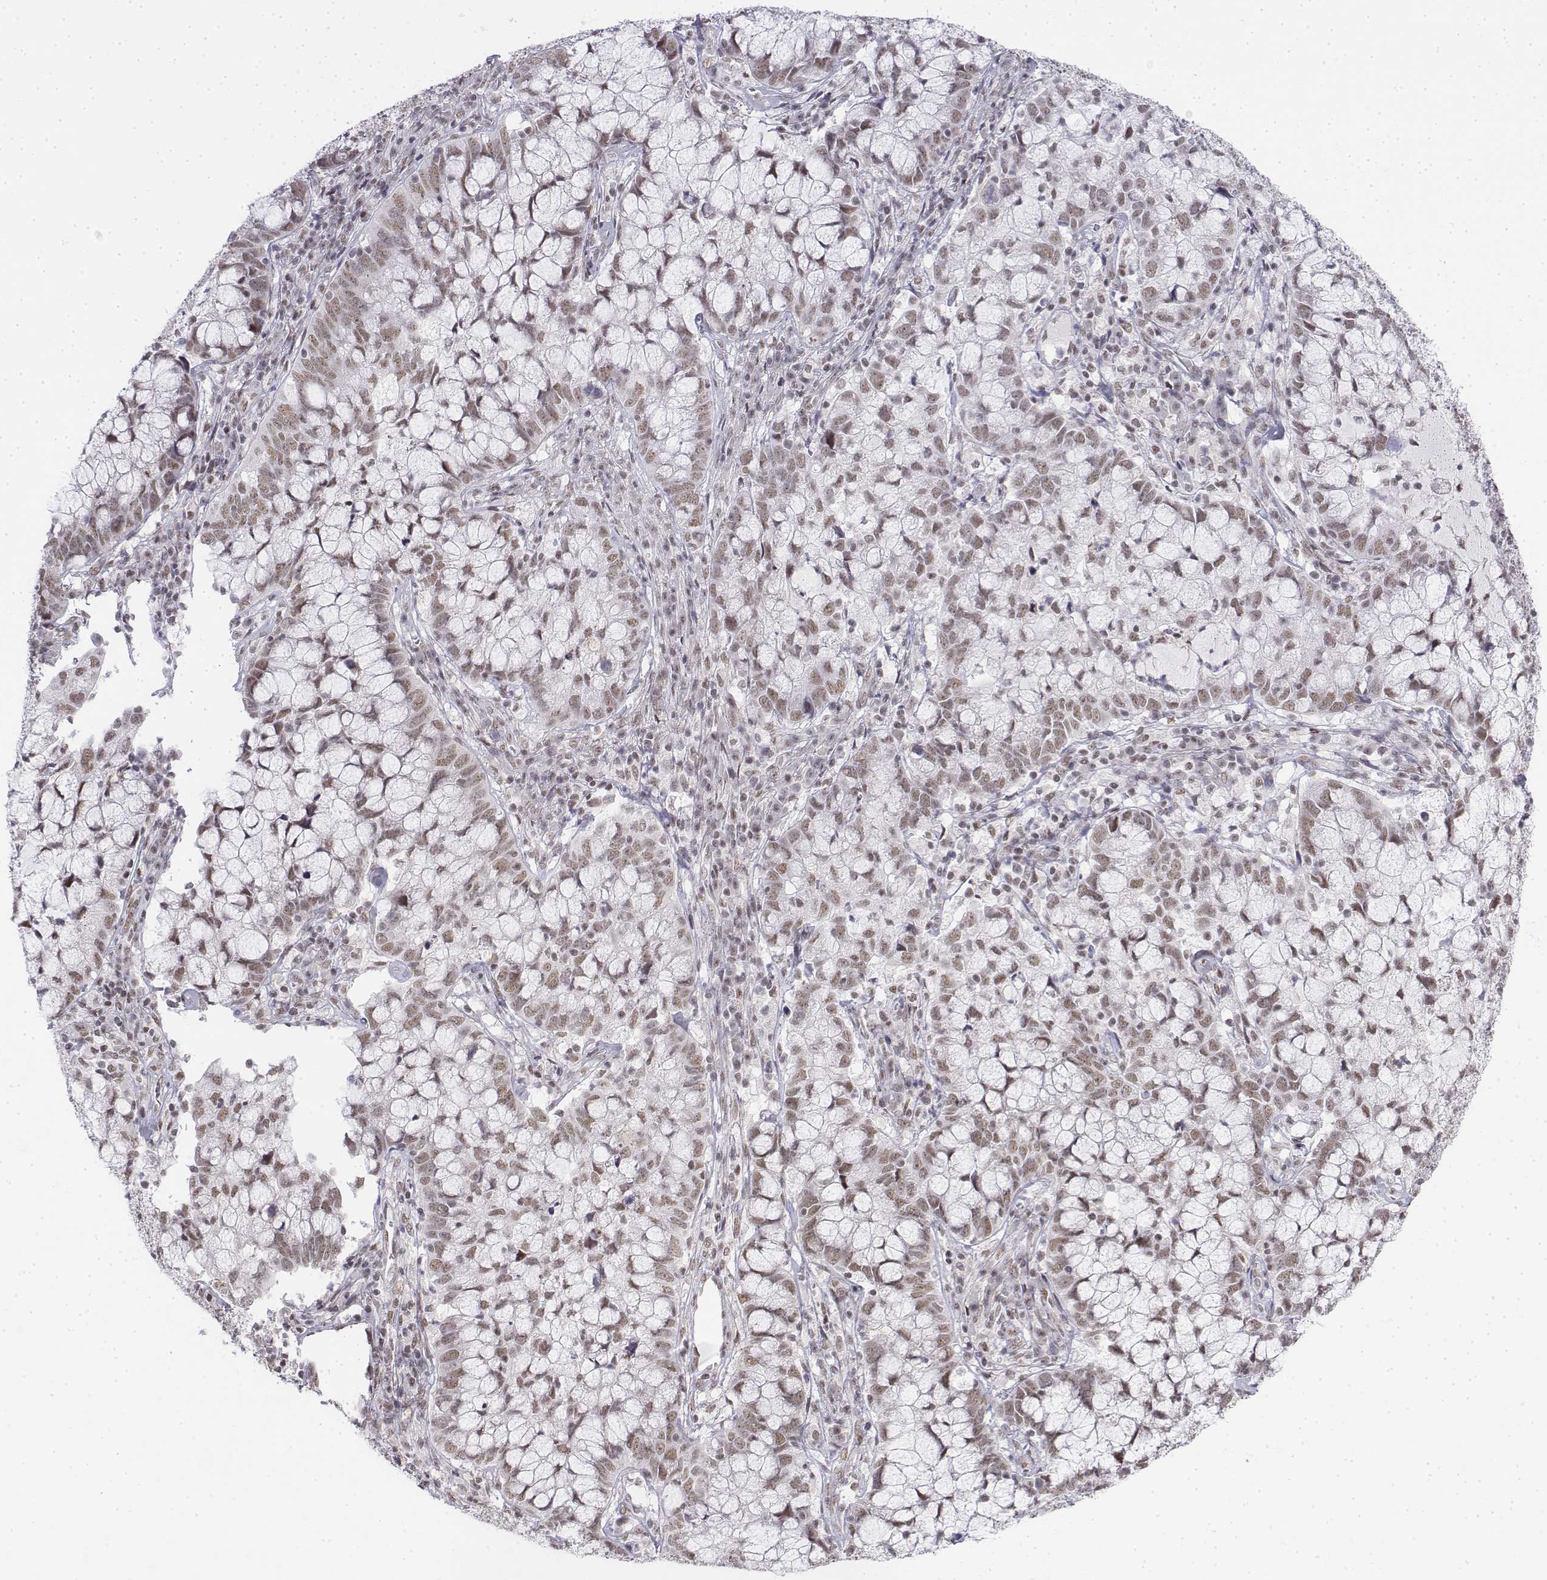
{"staining": {"intensity": "weak", "quantity": ">75%", "location": "nuclear"}, "tissue": "cervical cancer", "cell_type": "Tumor cells", "image_type": "cancer", "snomed": [{"axis": "morphology", "description": "Adenocarcinoma, NOS"}, {"axis": "topography", "description": "Cervix"}], "caption": "Adenocarcinoma (cervical) was stained to show a protein in brown. There is low levels of weak nuclear expression in approximately >75% of tumor cells.", "gene": "SETD1A", "patient": {"sex": "female", "age": 40}}